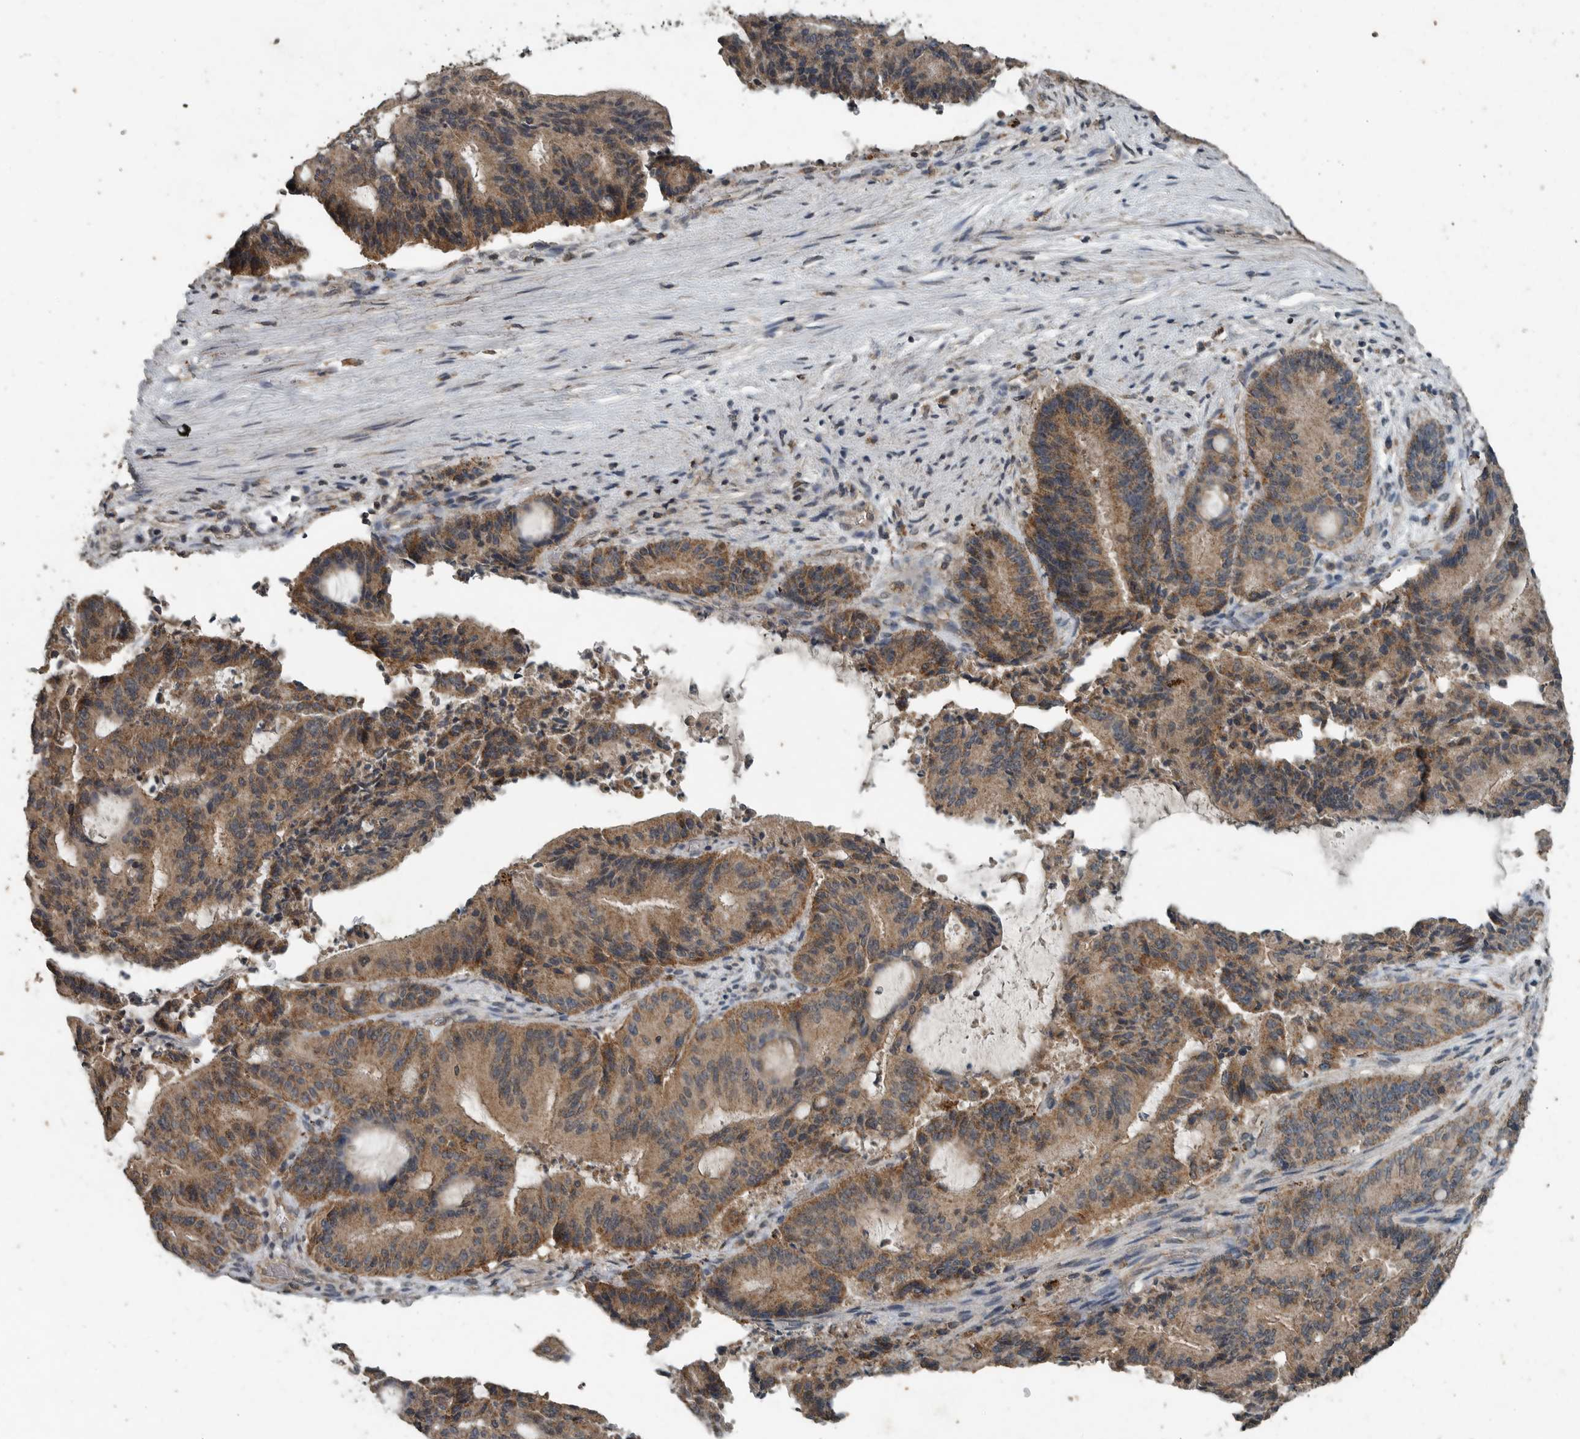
{"staining": {"intensity": "moderate", "quantity": ">75%", "location": "cytoplasmic/membranous"}, "tissue": "liver cancer", "cell_type": "Tumor cells", "image_type": "cancer", "snomed": [{"axis": "morphology", "description": "Normal tissue, NOS"}, {"axis": "morphology", "description": "Cholangiocarcinoma"}, {"axis": "topography", "description": "Liver"}, {"axis": "topography", "description": "Peripheral nerve tissue"}], "caption": "Cholangiocarcinoma (liver) was stained to show a protein in brown. There is medium levels of moderate cytoplasmic/membranous staining in about >75% of tumor cells. The staining was performed using DAB (3,3'-diaminobenzidine), with brown indicating positive protein expression. Nuclei are stained blue with hematoxylin.", "gene": "IL6ST", "patient": {"sex": "female", "age": 73}}